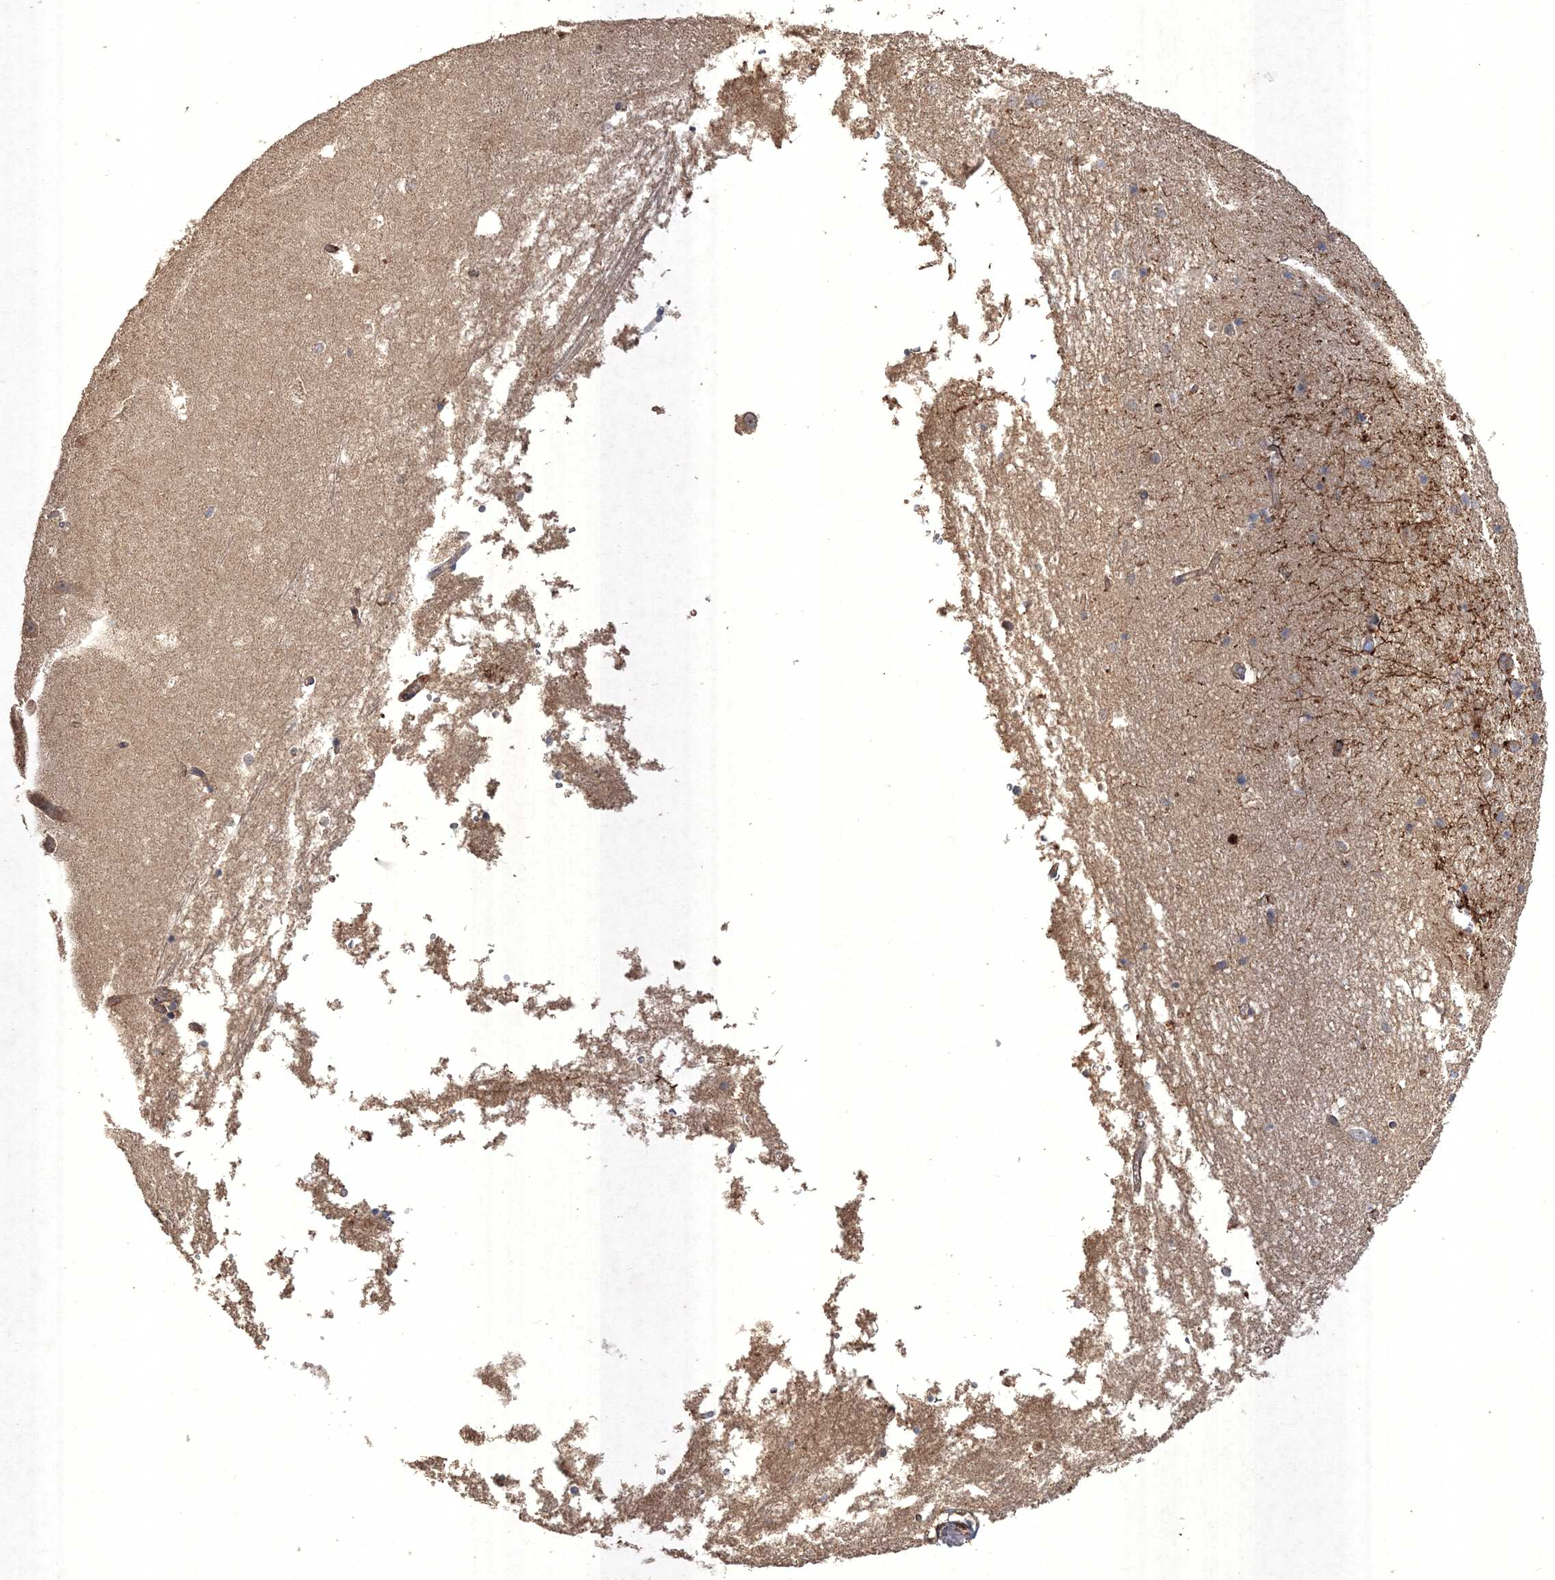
{"staining": {"intensity": "weak", "quantity": "<25%", "location": "cytoplasmic/membranous"}, "tissue": "hippocampus", "cell_type": "Glial cells", "image_type": "normal", "snomed": [{"axis": "morphology", "description": "Normal tissue, NOS"}, {"axis": "topography", "description": "Hippocampus"}], "caption": "Glial cells show no significant positivity in unremarkable hippocampus. The staining is performed using DAB brown chromogen with nuclei counter-stained in using hematoxylin.", "gene": "SPRY1", "patient": {"sex": "male", "age": 45}}